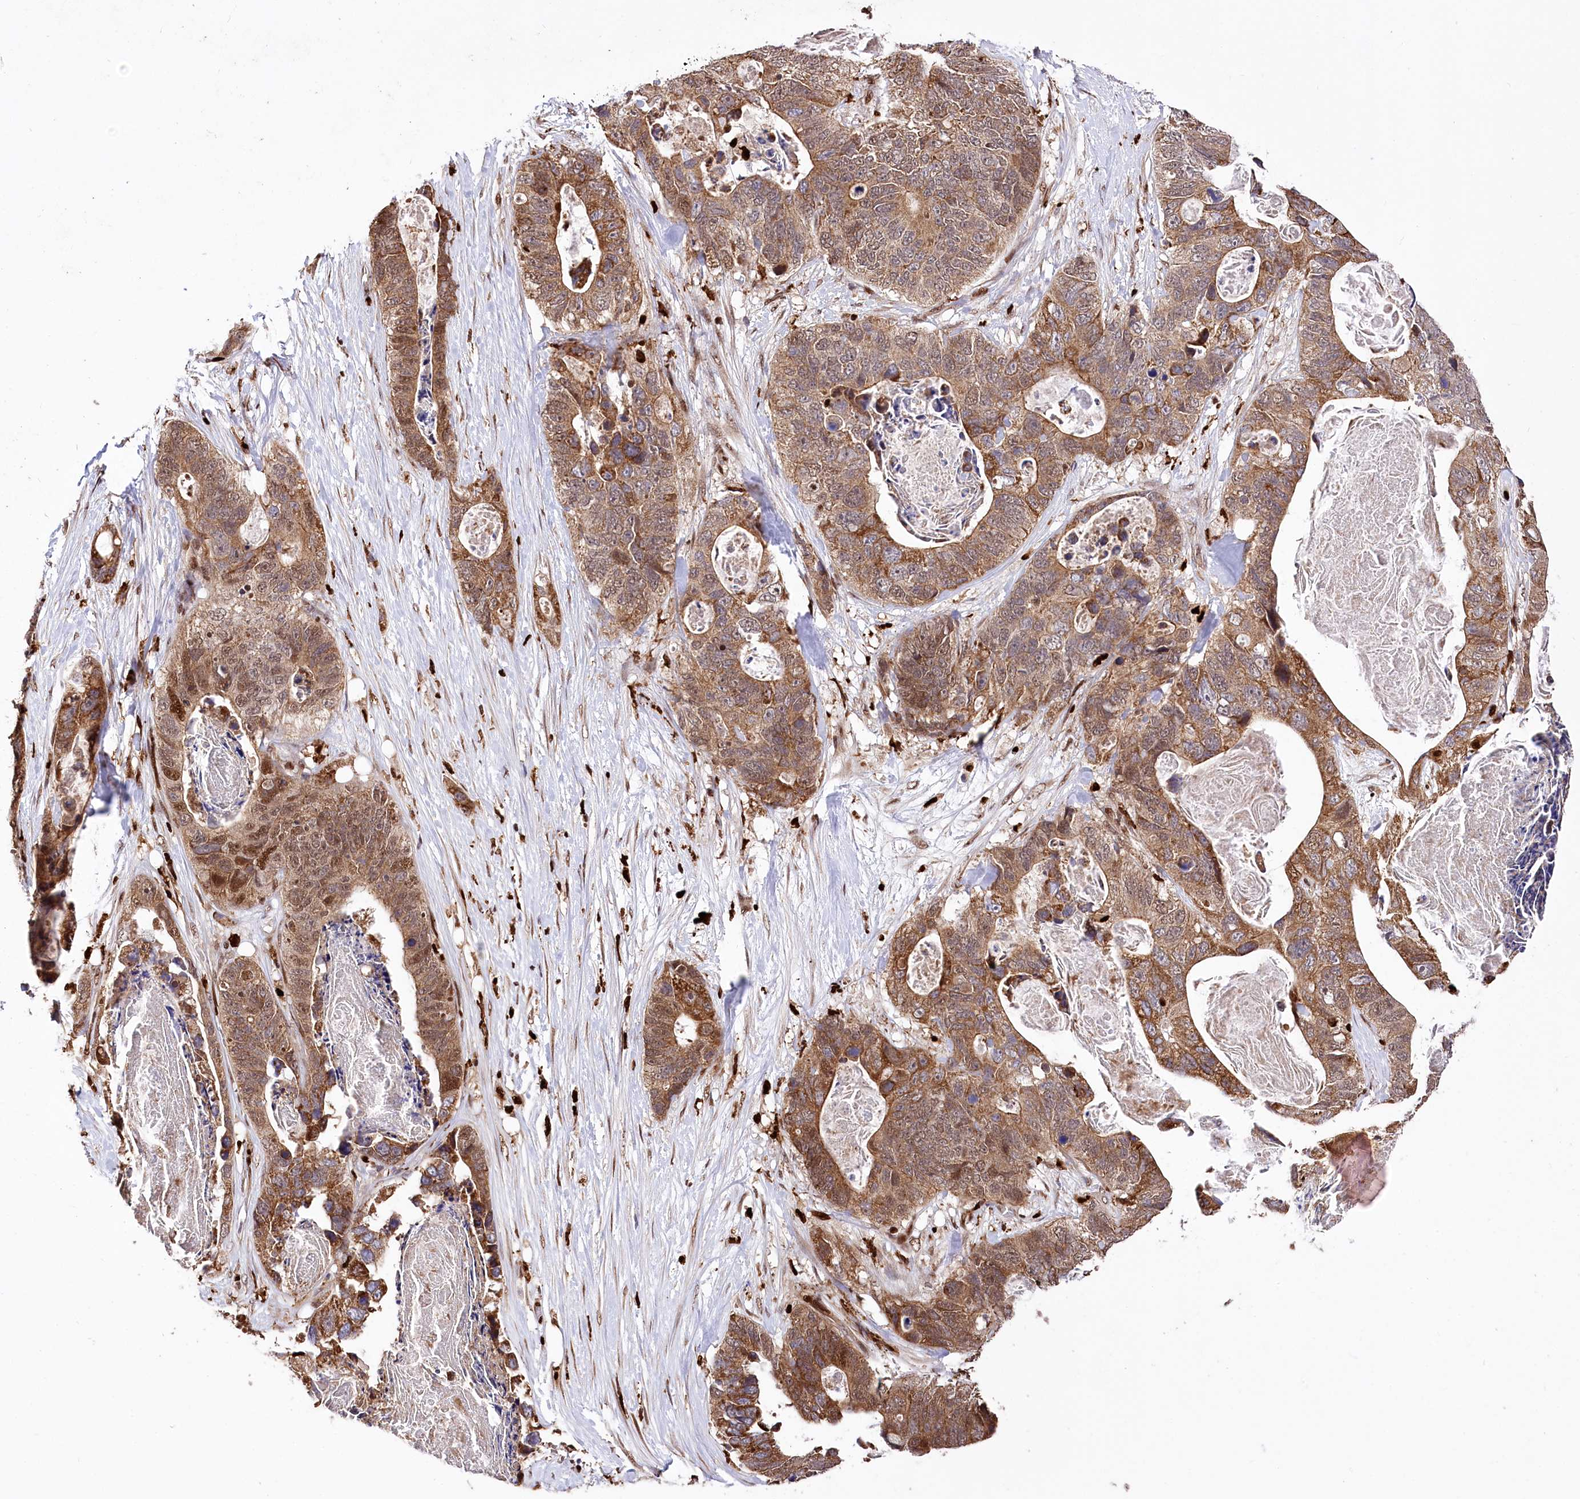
{"staining": {"intensity": "moderate", "quantity": ">75%", "location": "cytoplasmic/membranous"}, "tissue": "stomach cancer", "cell_type": "Tumor cells", "image_type": "cancer", "snomed": [{"axis": "morphology", "description": "Adenocarcinoma, NOS"}, {"axis": "topography", "description": "Stomach"}], "caption": "There is medium levels of moderate cytoplasmic/membranous expression in tumor cells of stomach adenocarcinoma, as demonstrated by immunohistochemical staining (brown color).", "gene": "FIGN", "patient": {"sex": "female", "age": 89}}